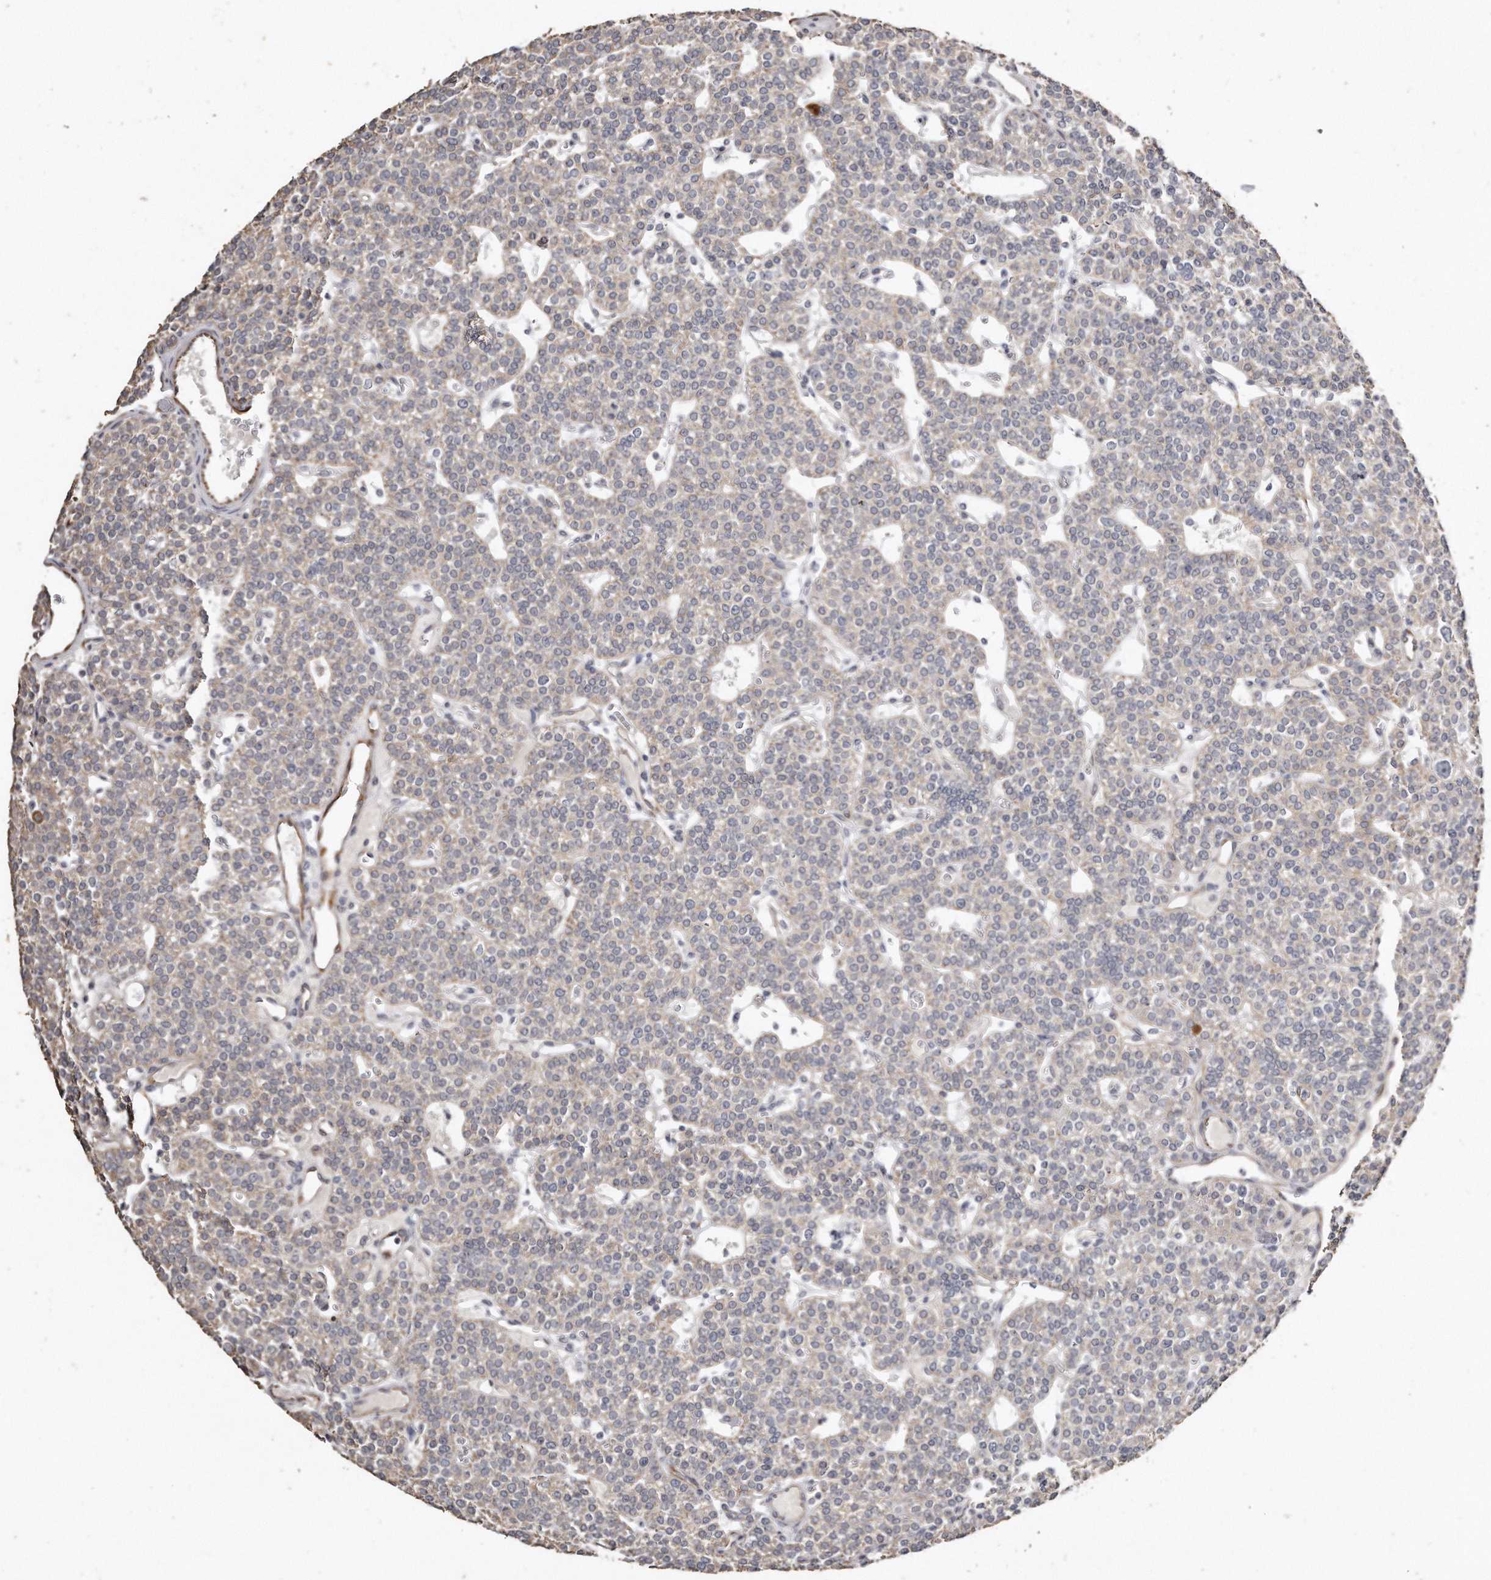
{"staining": {"intensity": "weak", "quantity": ">75%", "location": "cytoplasmic/membranous"}, "tissue": "parathyroid gland", "cell_type": "Glandular cells", "image_type": "normal", "snomed": [{"axis": "morphology", "description": "Normal tissue, NOS"}, {"axis": "topography", "description": "Parathyroid gland"}], "caption": "Human parathyroid gland stained for a protein (brown) shows weak cytoplasmic/membranous positive positivity in about >75% of glandular cells.", "gene": "ZYG11A", "patient": {"sex": "male", "age": 83}}